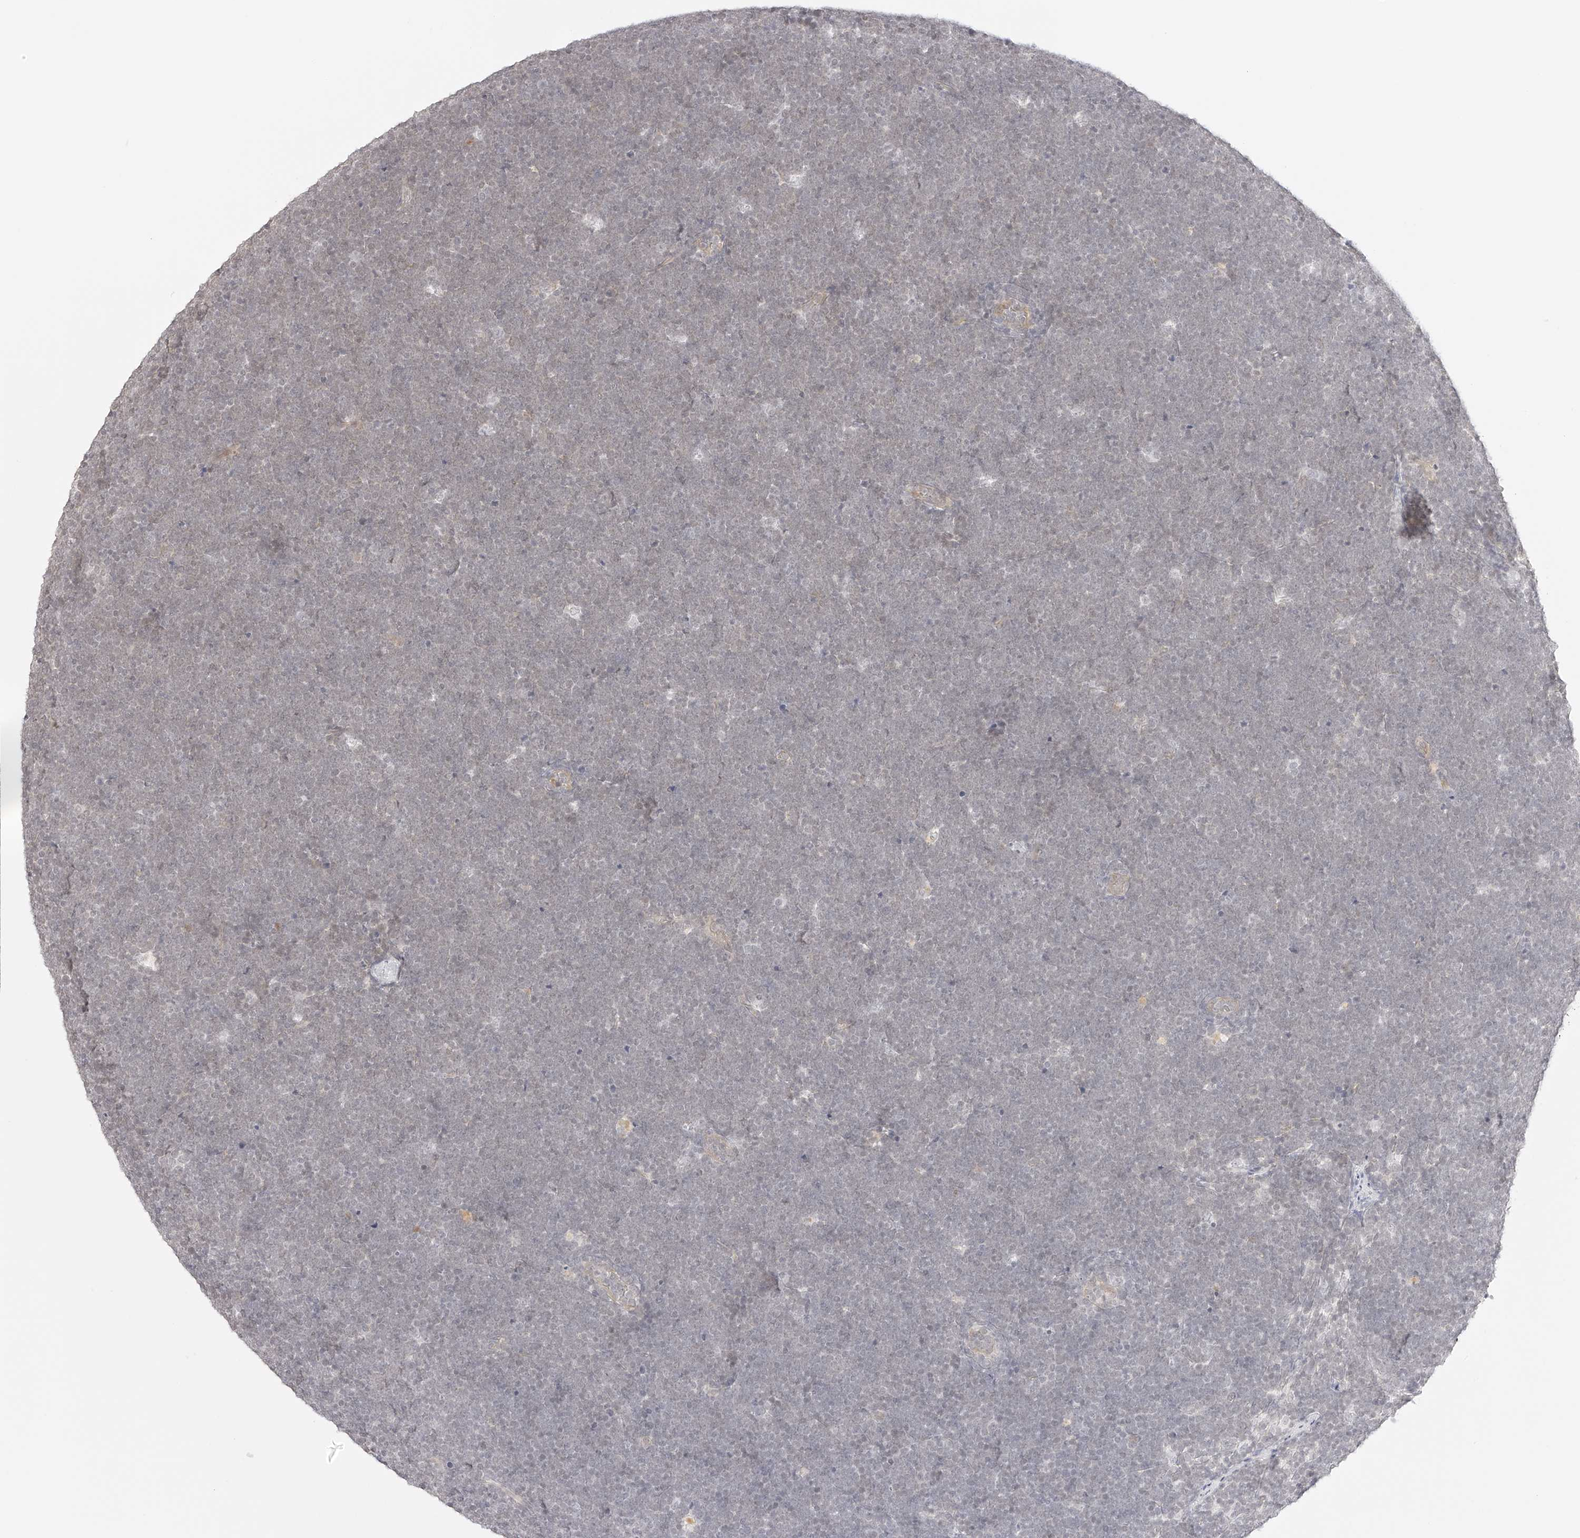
{"staining": {"intensity": "negative", "quantity": "none", "location": "none"}, "tissue": "lymphoma", "cell_type": "Tumor cells", "image_type": "cancer", "snomed": [{"axis": "morphology", "description": "Malignant lymphoma, non-Hodgkin's type, High grade"}, {"axis": "topography", "description": "Lymph node"}], "caption": "DAB (3,3'-diaminobenzidine) immunohistochemical staining of human lymphoma shows no significant positivity in tumor cells. (DAB (3,3'-diaminobenzidine) immunohistochemistry, high magnification).", "gene": "ZFP69", "patient": {"sex": "male", "age": 13}}